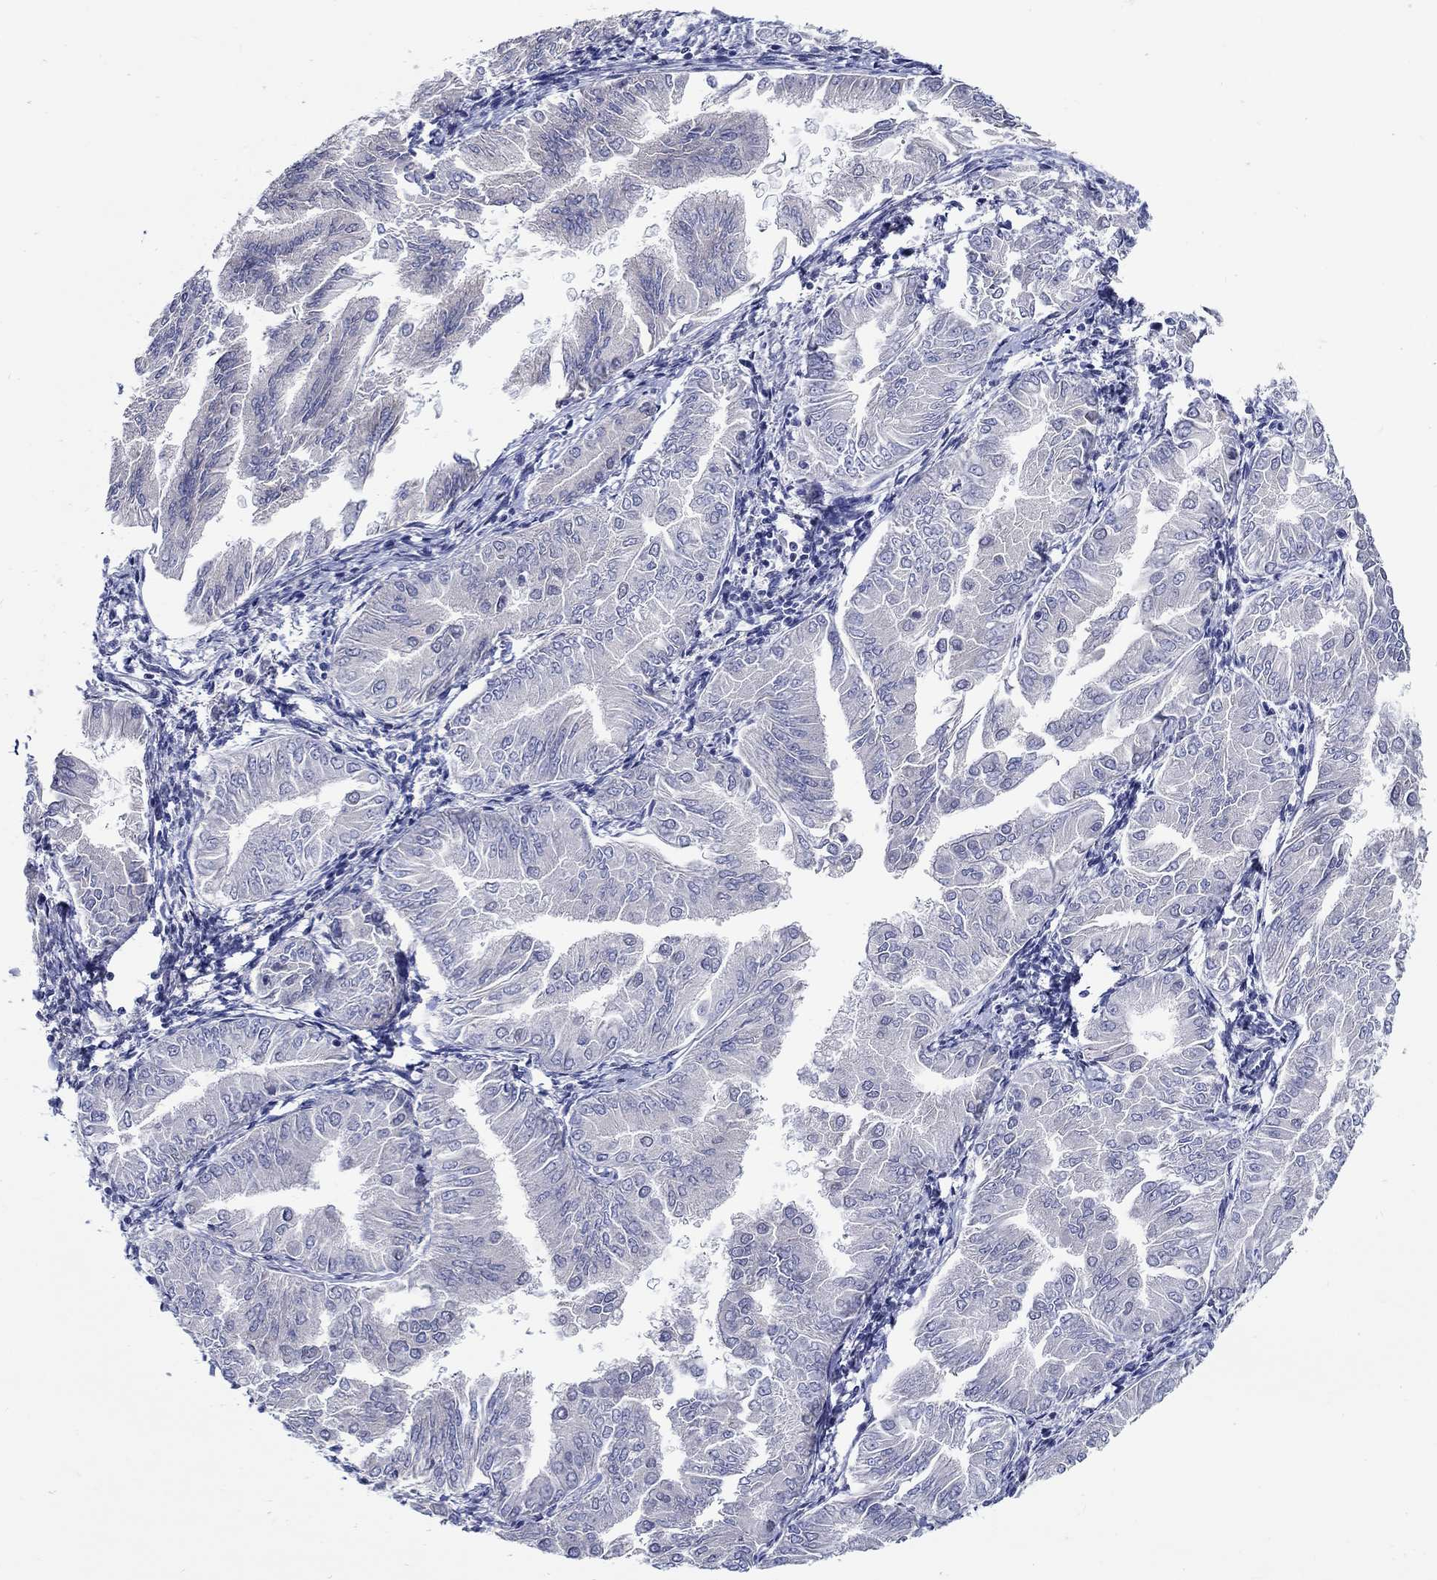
{"staining": {"intensity": "negative", "quantity": "none", "location": "none"}, "tissue": "endometrial cancer", "cell_type": "Tumor cells", "image_type": "cancer", "snomed": [{"axis": "morphology", "description": "Adenocarcinoma, NOS"}, {"axis": "topography", "description": "Endometrium"}], "caption": "Endometrial adenocarcinoma was stained to show a protein in brown. There is no significant expression in tumor cells.", "gene": "PDE1B", "patient": {"sex": "female", "age": 53}}